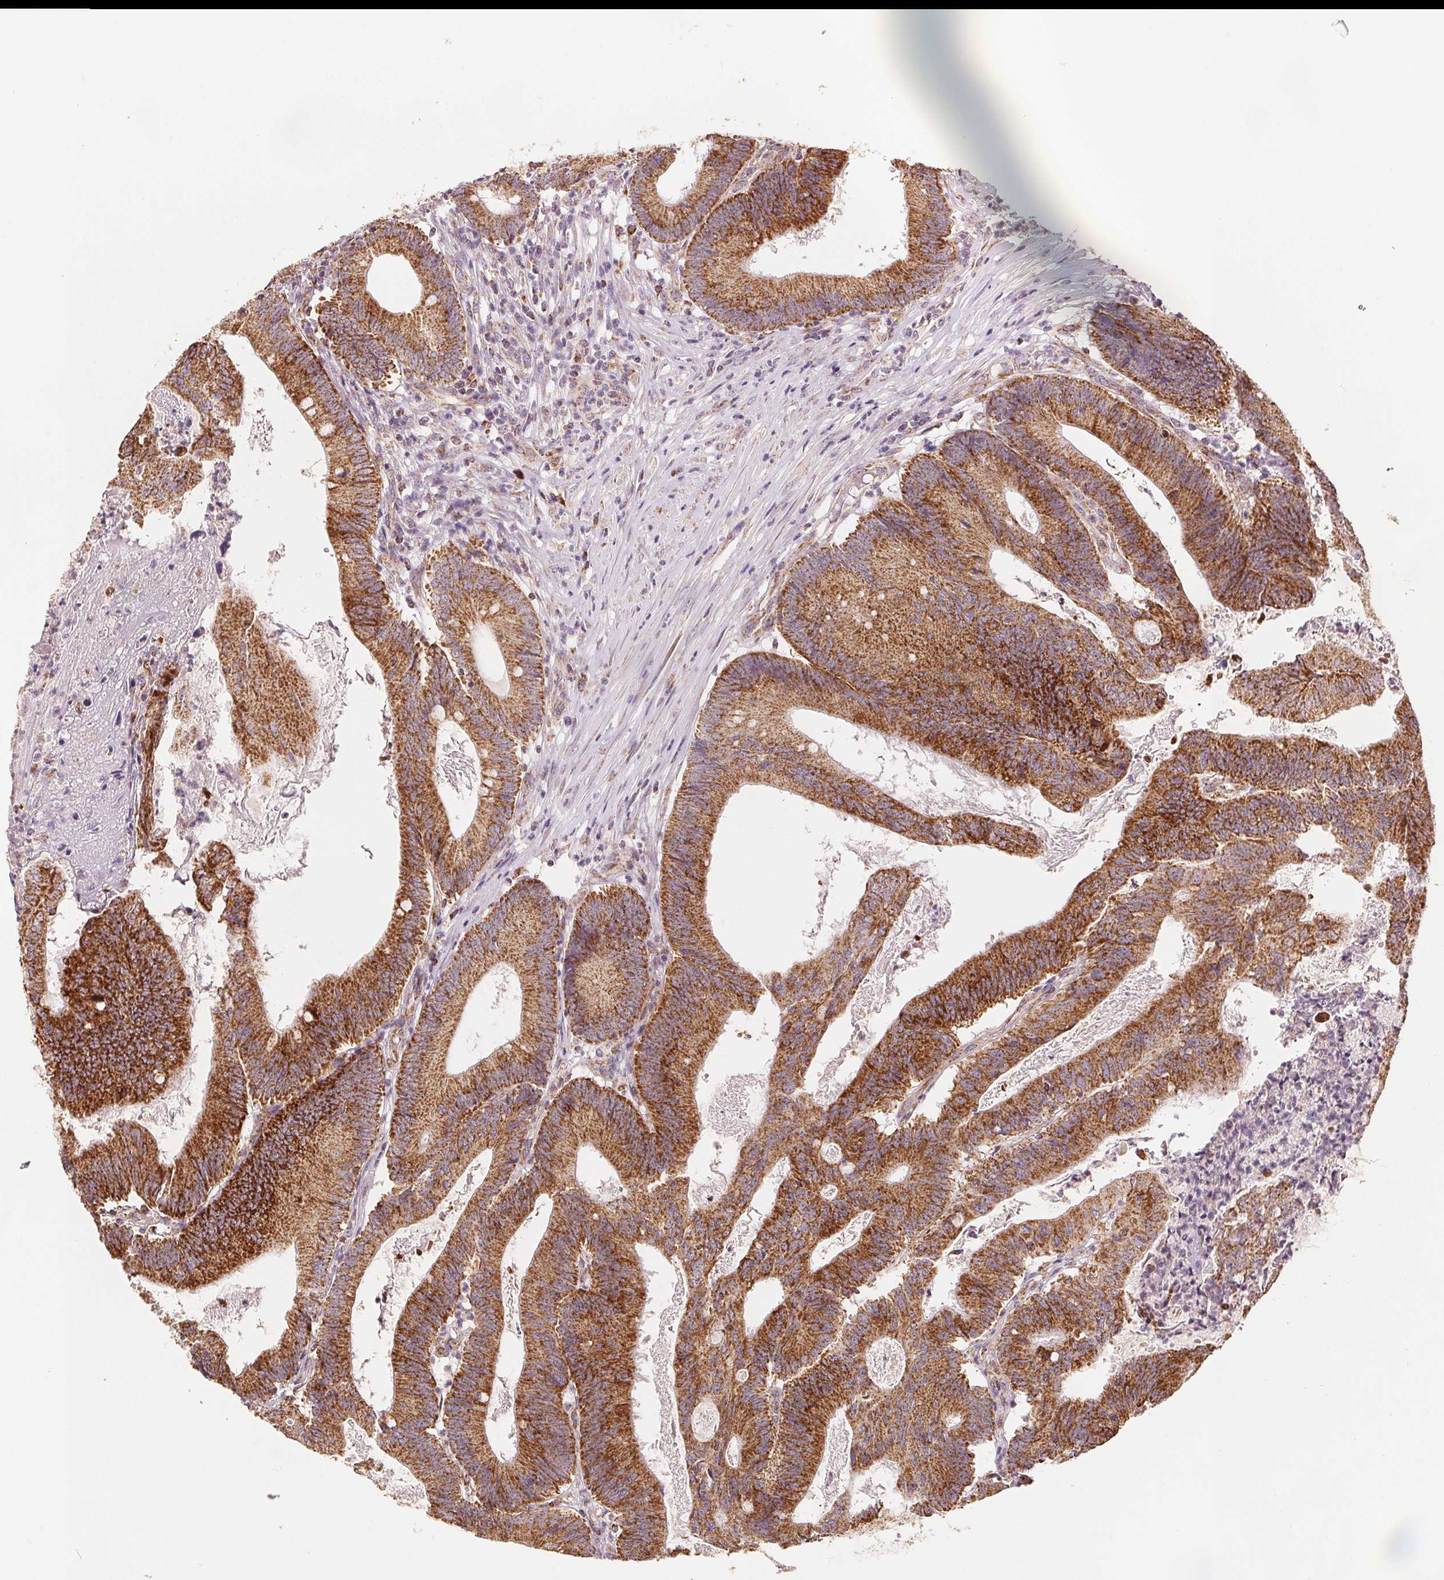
{"staining": {"intensity": "strong", "quantity": ">75%", "location": "cytoplasmic/membranous"}, "tissue": "colorectal cancer", "cell_type": "Tumor cells", "image_type": "cancer", "snomed": [{"axis": "morphology", "description": "Adenocarcinoma, NOS"}, {"axis": "topography", "description": "Colon"}], "caption": "Approximately >75% of tumor cells in human colorectal adenocarcinoma reveal strong cytoplasmic/membranous protein positivity as visualized by brown immunohistochemical staining.", "gene": "SDHB", "patient": {"sex": "female", "age": 70}}